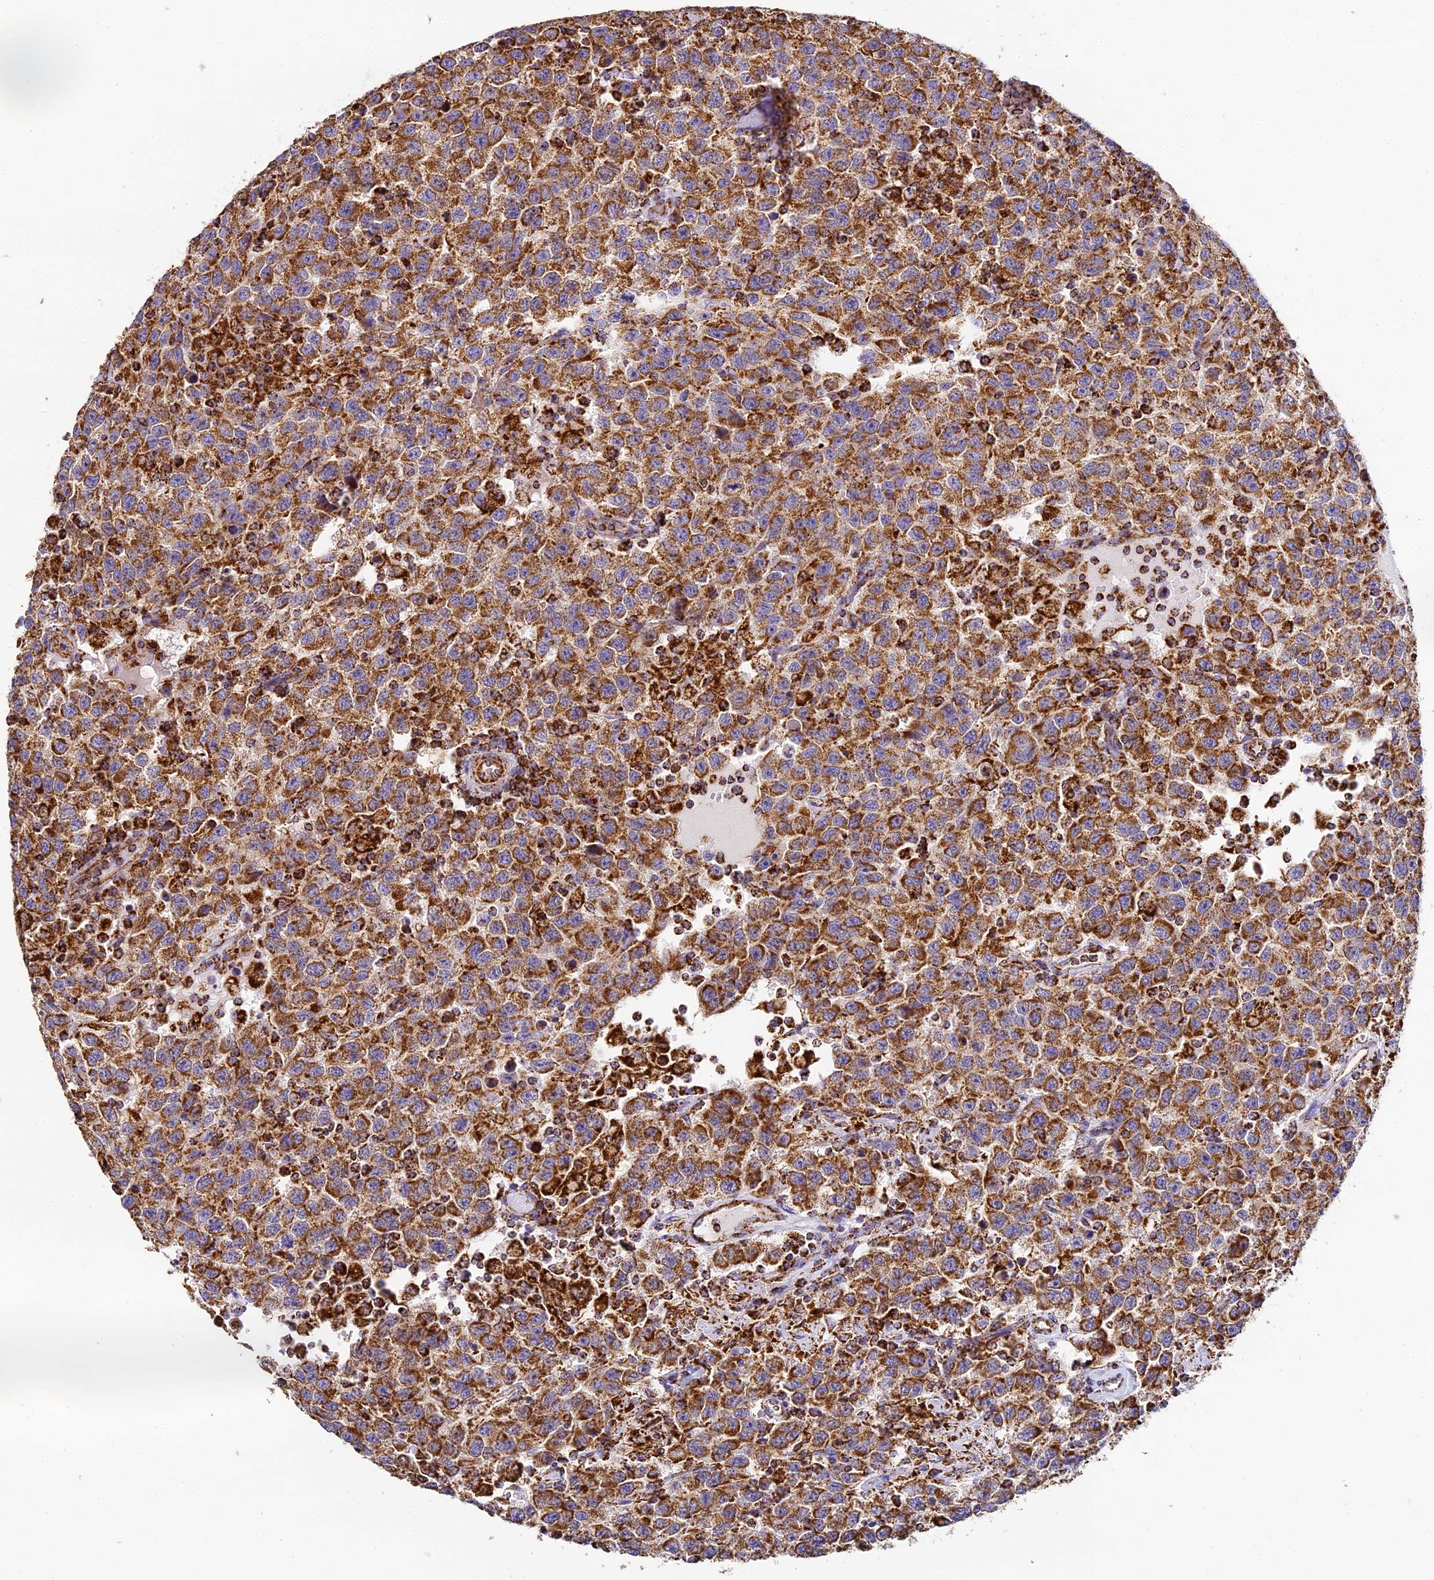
{"staining": {"intensity": "moderate", "quantity": ">75%", "location": "cytoplasmic/membranous"}, "tissue": "testis cancer", "cell_type": "Tumor cells", "image_type": "cancer", "snomed": [{"axis": "morphology", "description": "Seminoma, NOS"}, {"axis": "topography", "description": "Testis"}], "caption": "Seminoma (testis) stained with a brown dye demonstrates moderate cytoplasmic/membranous positive staining in about >75% of tumor cells.", "gene": "STK17A", "patient": {"sex": "male", "age": 41}}